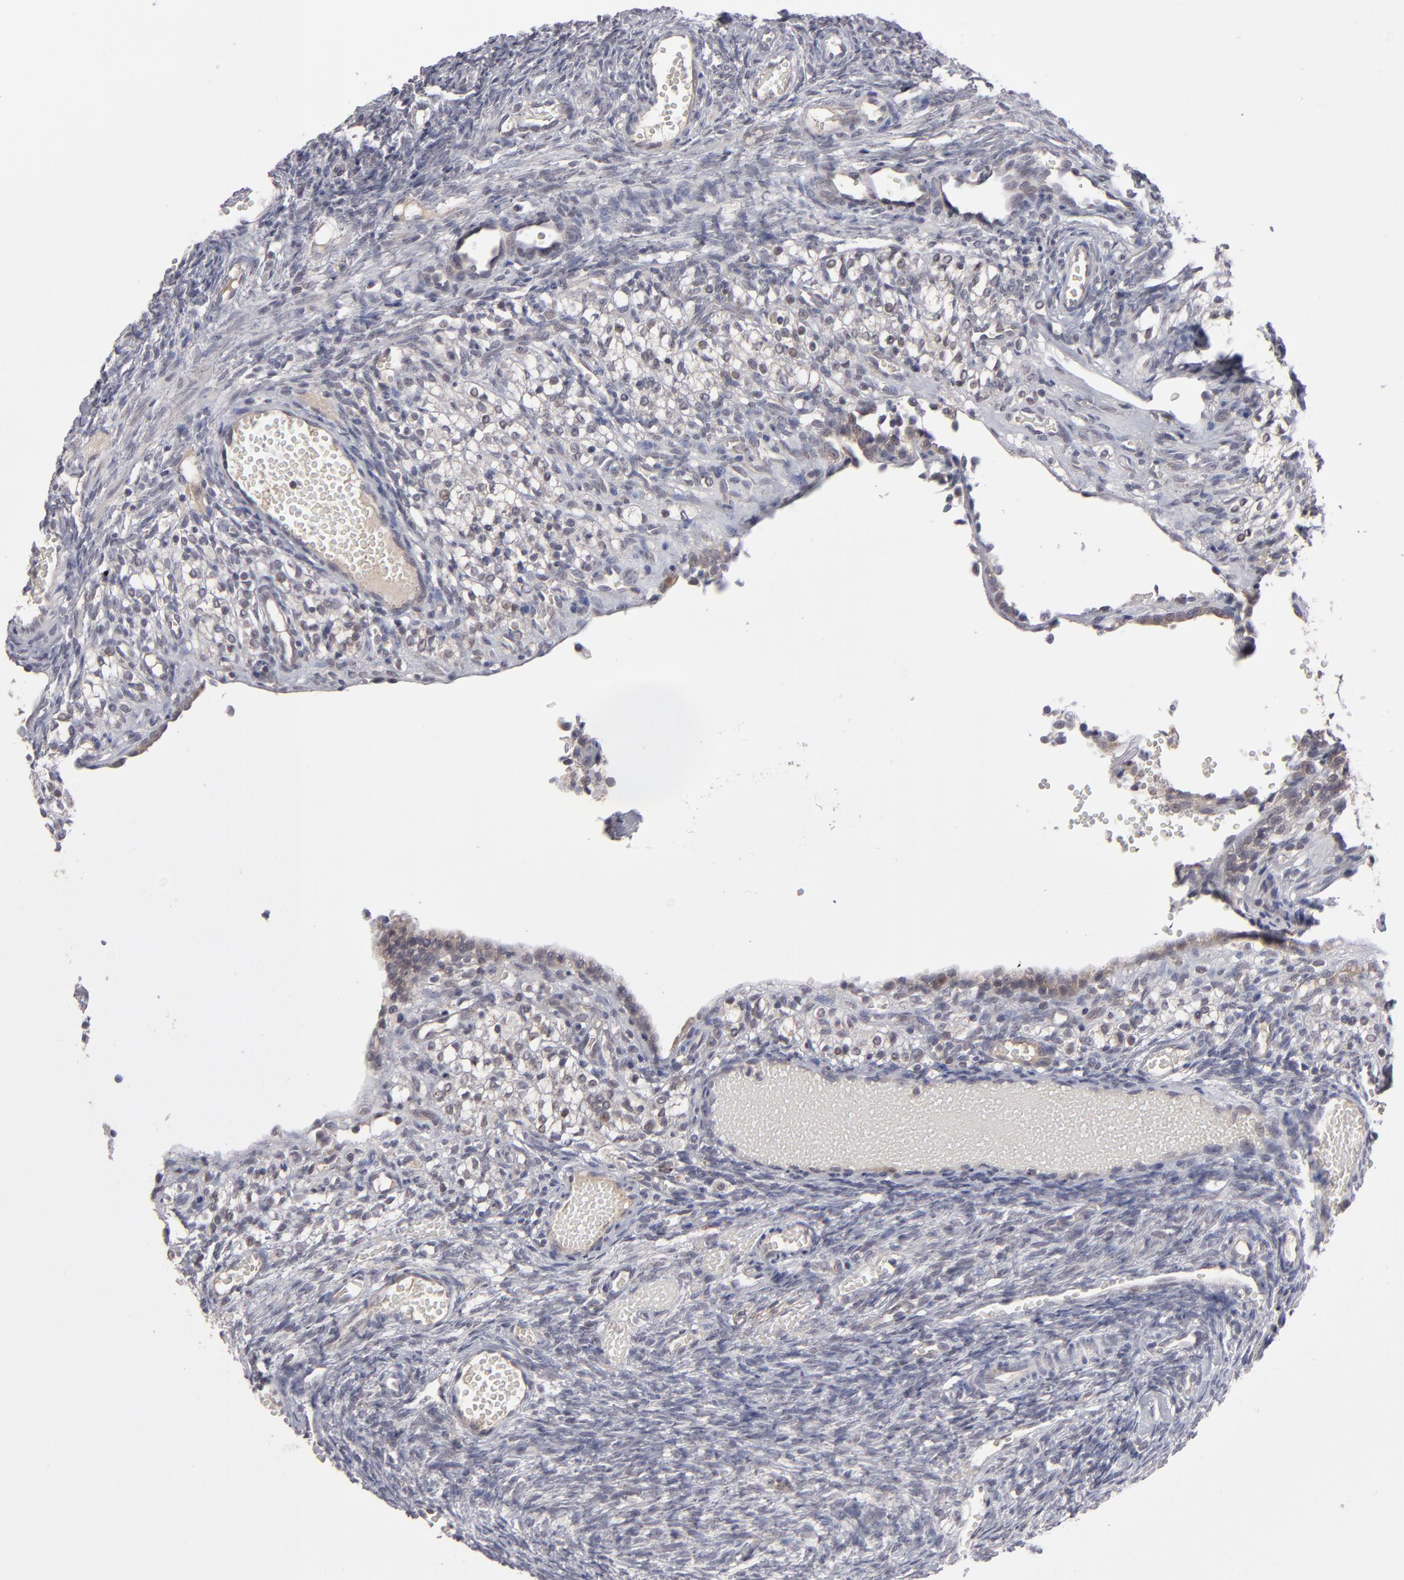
{"staining": {"intensity": "weak", "quantity": "25%-75%", "location": "cytoplasmic/membranous"}, "tissue": "ovary", "cell_type": "Ovarian stroma cells", "image_type": "normal", "snomed": [{"axis": "morphology", "description": "Normal tissue, NOS"}, {"axis": "topography", "description": "Ovary"}], "caption": "Ovarian stroma cells reveal low levels of weak cytoplasmic/membranous expression in about 25%-75% of cells in unremarkable ovary.", "gene": "GLCCI1", "patient": {"sex": "female", "age": 35}}